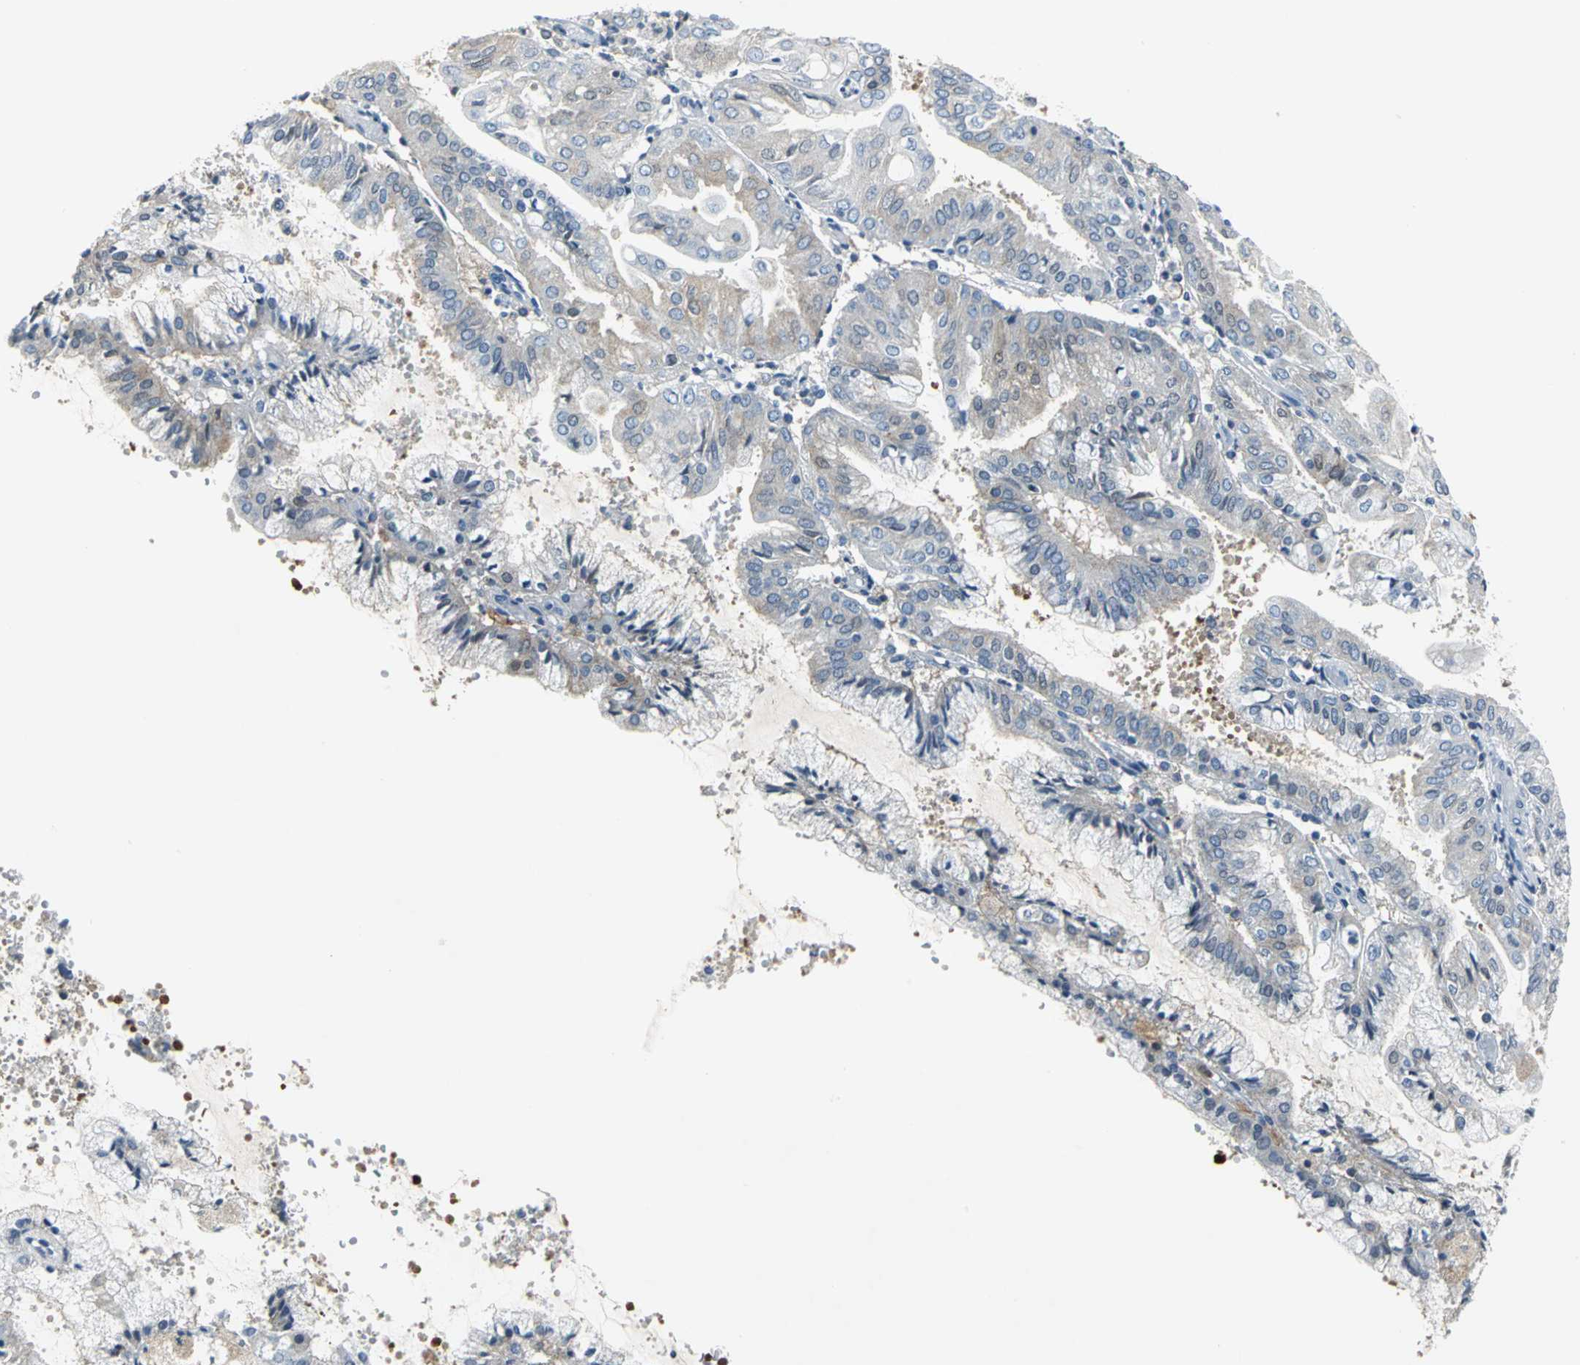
{"staining": {"intensity": "weak", "quantity": ">75%", "location": "cytoplasmic/membranous"}, "tissue": "endometrial cancer", "cell_type": "Tumor cells", "image_type": "cancer", "snomed": [{"axis": "morphology", "description": "Adenocarcinoma, NOS"}, {"axis": "topography", "description": "Endometrium"}], "caption": "Weak cytoplasmic/membranous protein staining is identified in approximately >75% of tumor cells in endometrial adenocarcinoma.", "gene": "IQGAP2", "patient": {"sex": "female", "age": 63}}